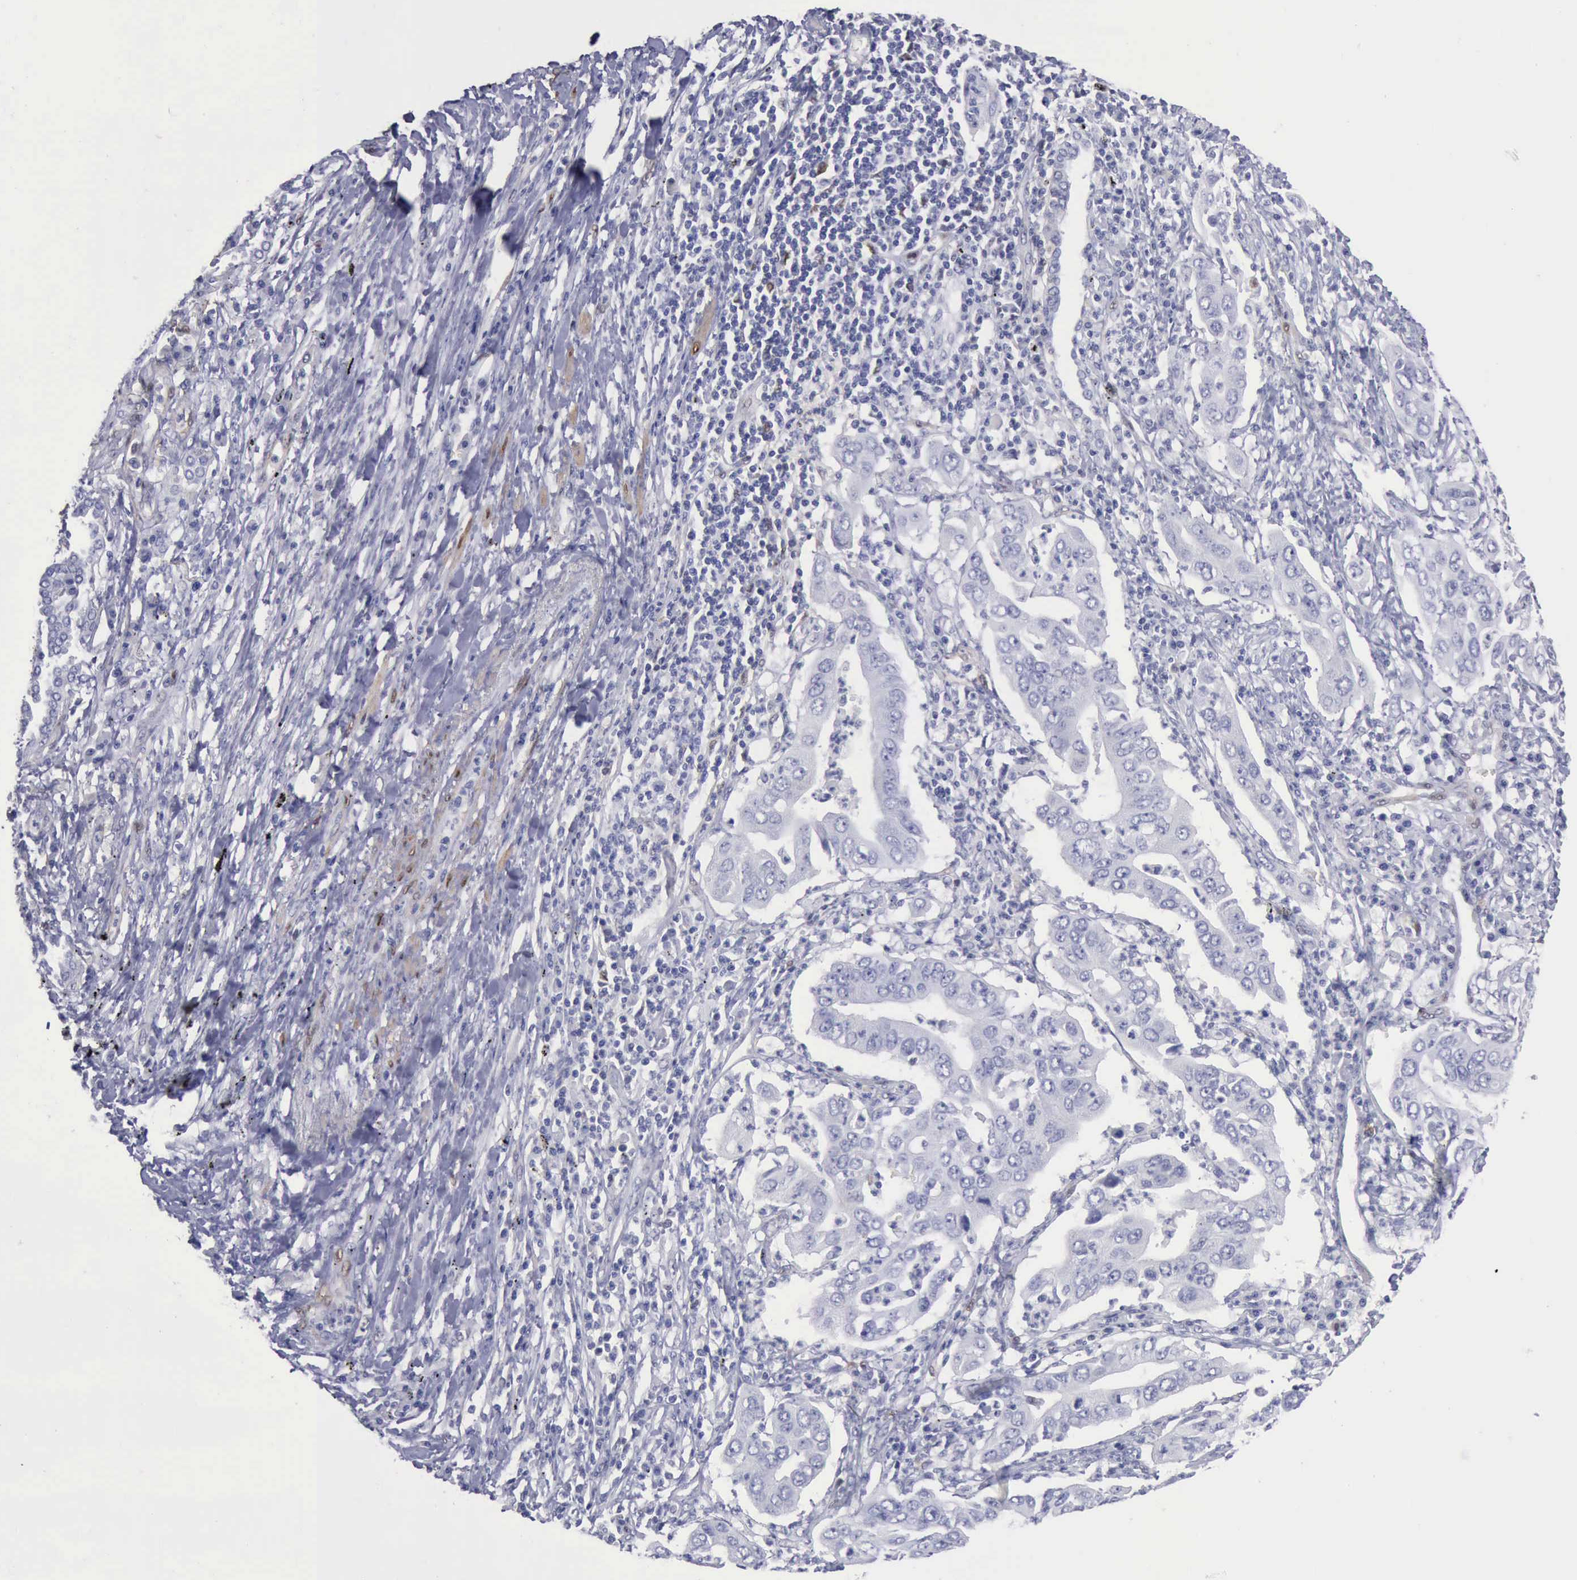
{"staining": {"intensity": "negative", "quantity": "none", "location": "none"}, "tissue": "lung cancer", "cell_type": "Tumor cells", "image_type": "cancer", "snomed": [{"axis": "morphology", "description": "Adenocarcinoma, NOS"}, {"axis": "topography", "description": "Lung"}], "caption": "Micrograph shows no protein expression in tumor cells of lung cancer (adenocarcinoma) tissue.", "gene": "FHL1", "patient": {"sex": "male", "age": 48}}